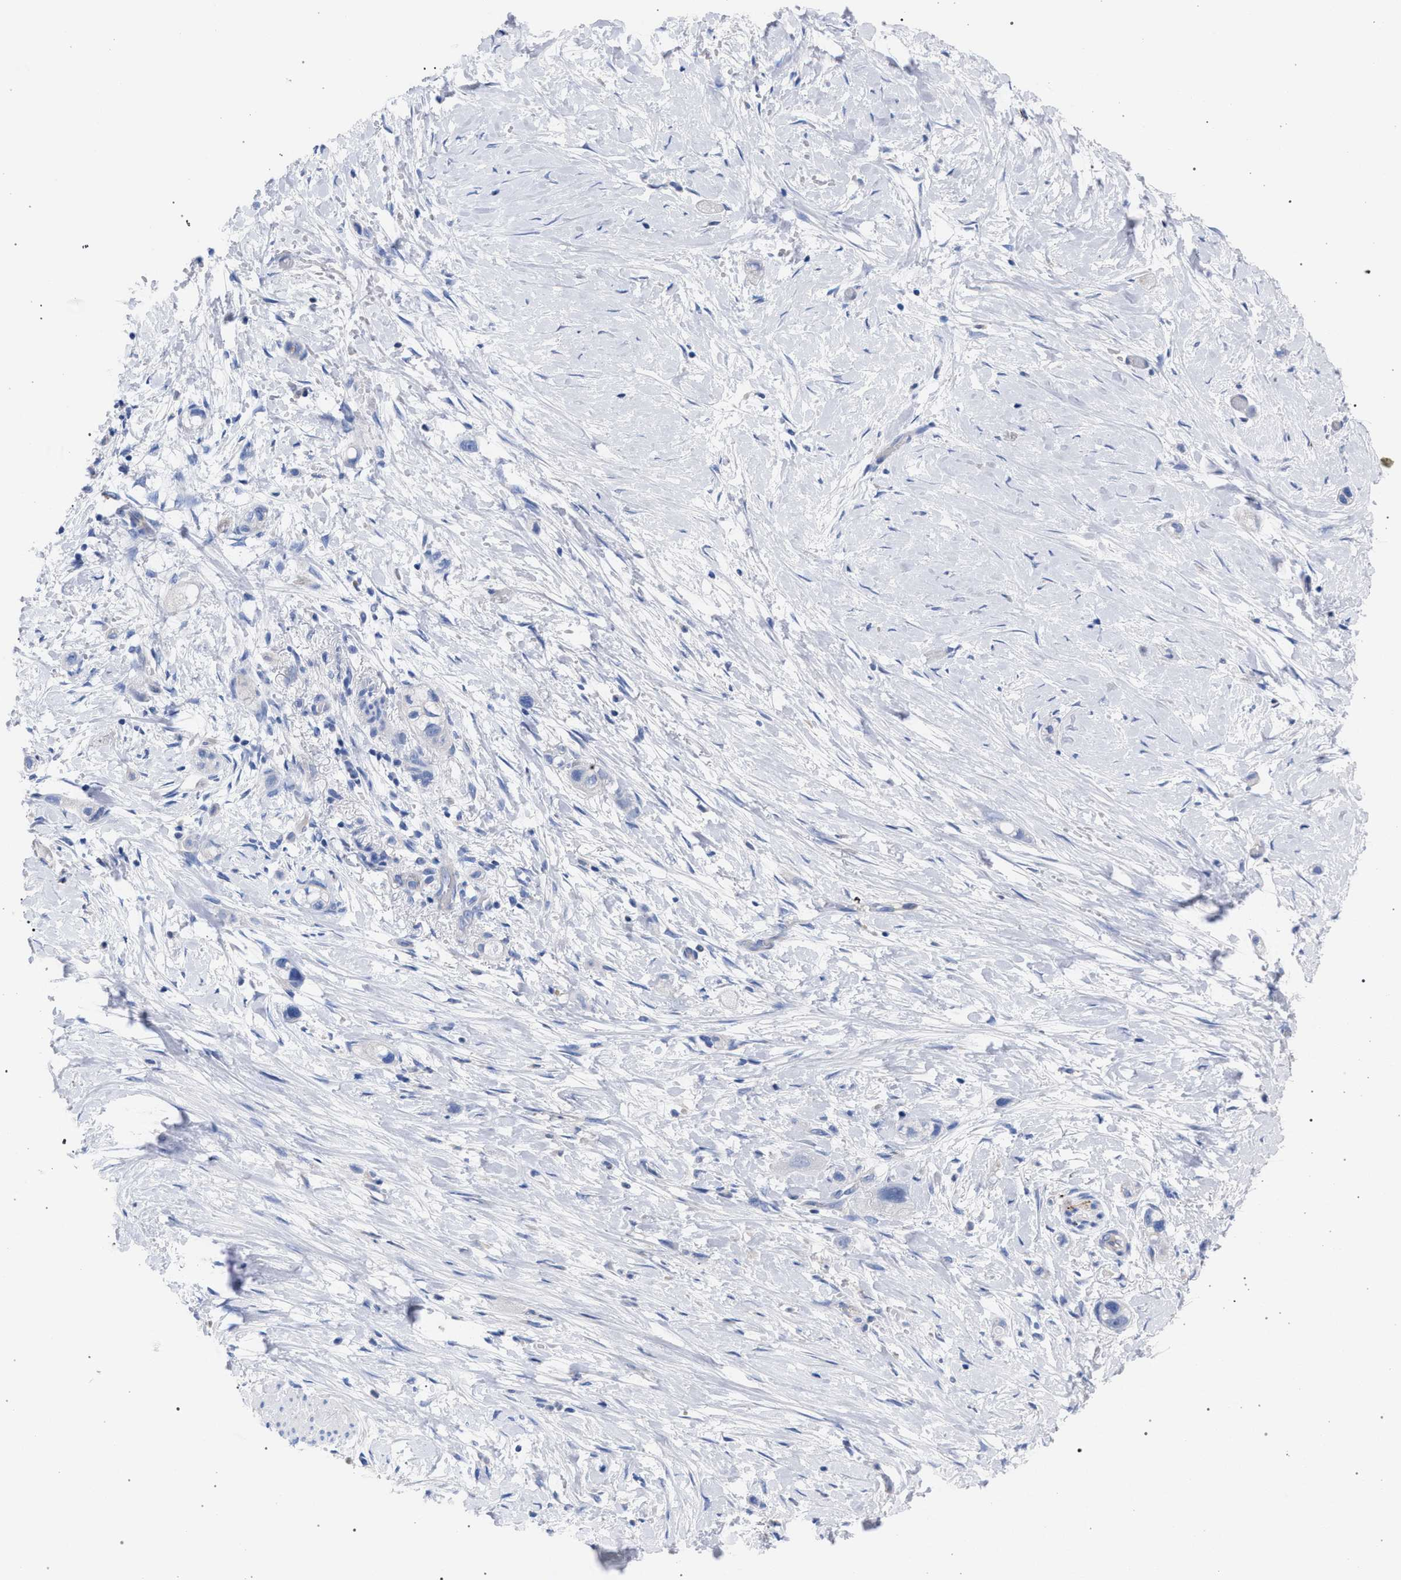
{"staining": {"intensity": "negative", "quantity": "none", "location": "none"}, "tissue": "stomach cancer", "cell_type": "Tumor cells", "image_type": "cancer", "snomed": [{"axis": "morphology", "description": "Adenocarcinoma, NOS"}, {"axis": "topography", "description": "Stomach"}, {"axis": "topography", "description": "Stomach, lower"}], "caption": "DAB immunohistochemical staining of human stomach cancer (adenocarcinoma) reveals no significant positivity in tumor cells. Nuclei are stained in blue.", "gene": "GMPR", "patient": {"sex": "female", "age": 48}}